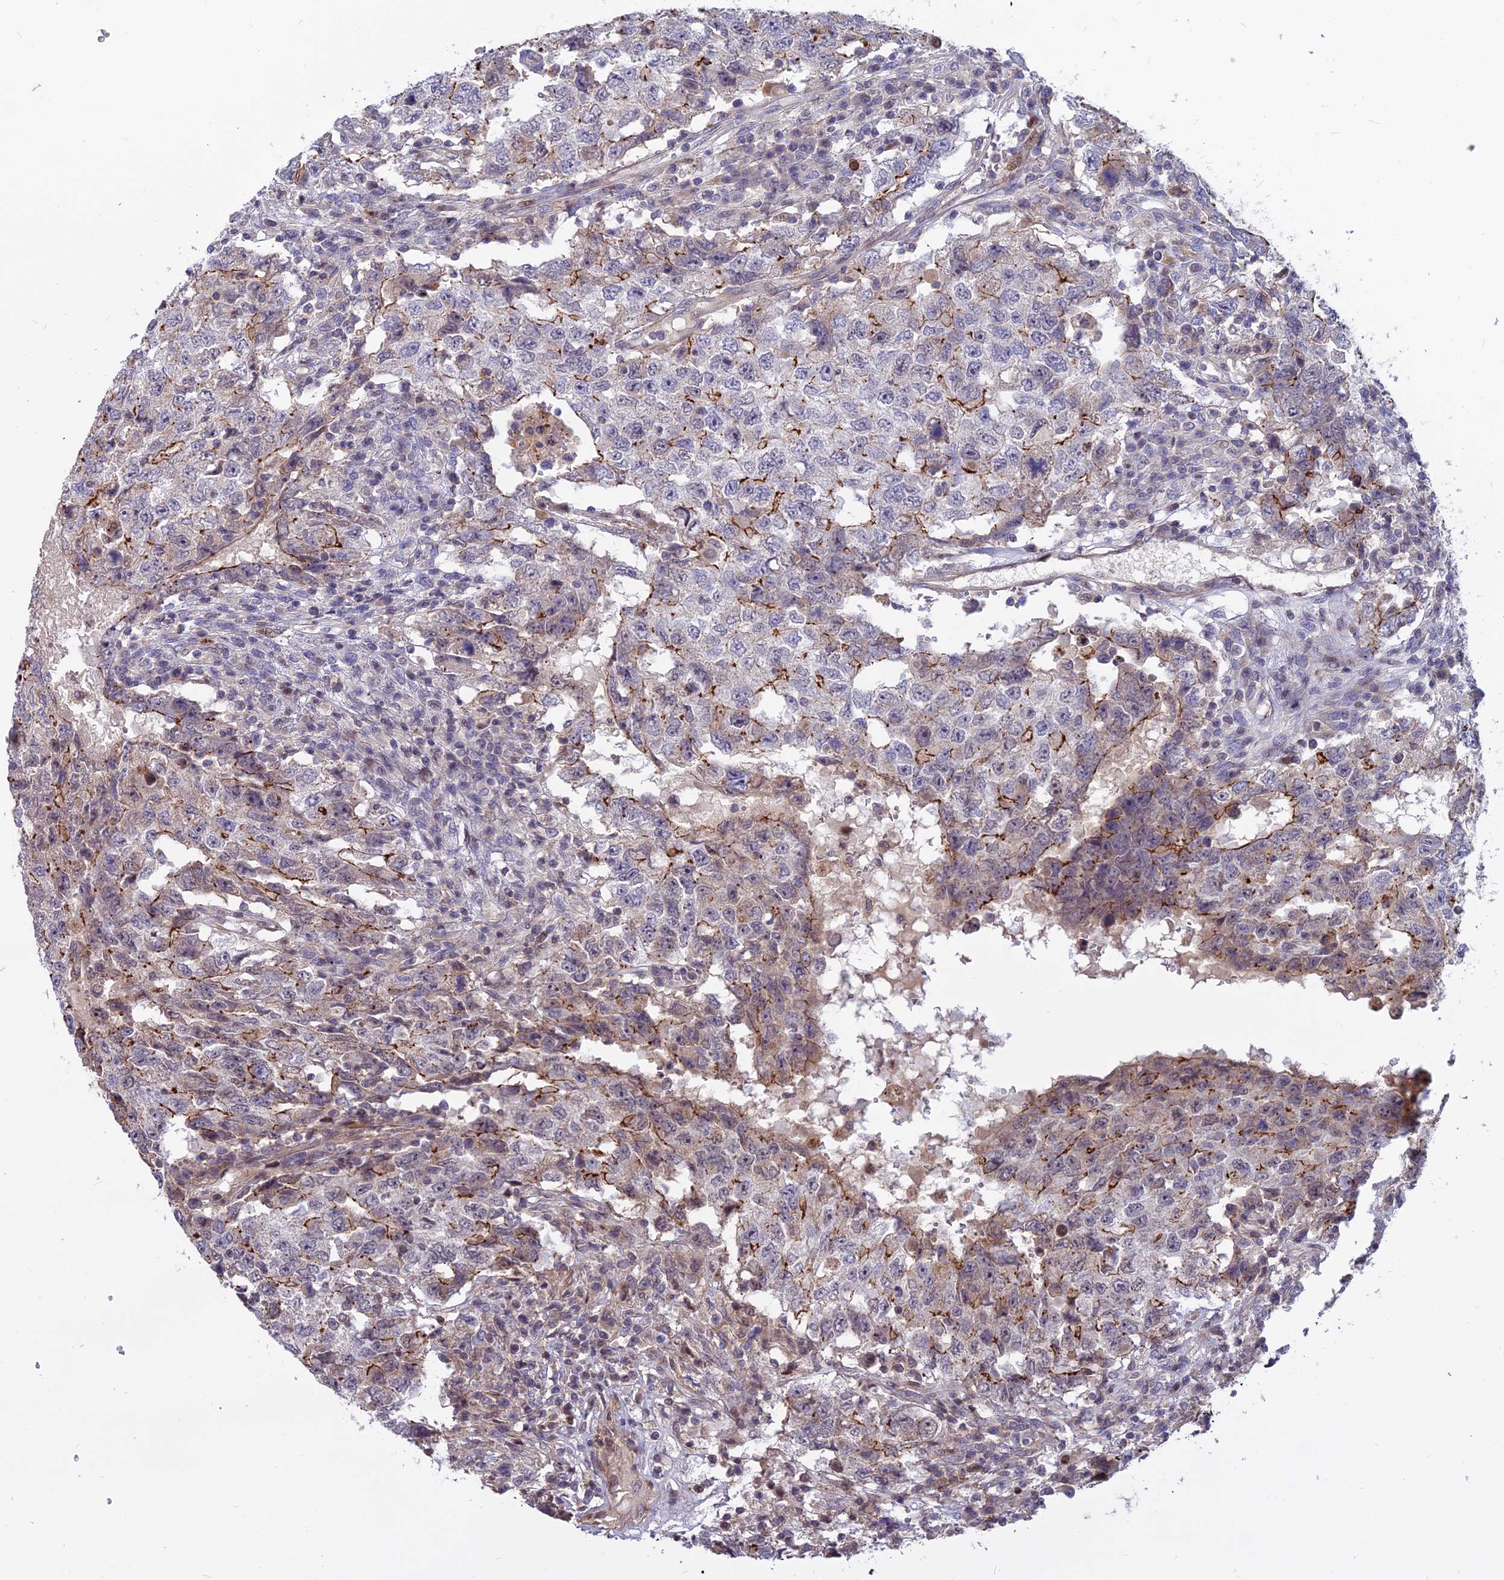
{"staining": {"intensity": "moderate", "quantity": "<25%", "location": "cytoplasmic/membranous"}, "tissue": "testis cancer", "cell_type": "Tumor cells", "image_type": "cancer", "snomed": [{"axis": "morphology", "description": "Carcinoma, Embryonal, NOS"}, {"axis": "topography", "description": "Testis"}], "caption": "This is an image of immunohistochemistry (IHC) staining of testis embryonal carcinoma, which shows moderate positivity in the cytoplasmic/membranous of tumor cells.", "gene": "GLYATL3", "patient": {"sex": "male", "age": 26}}